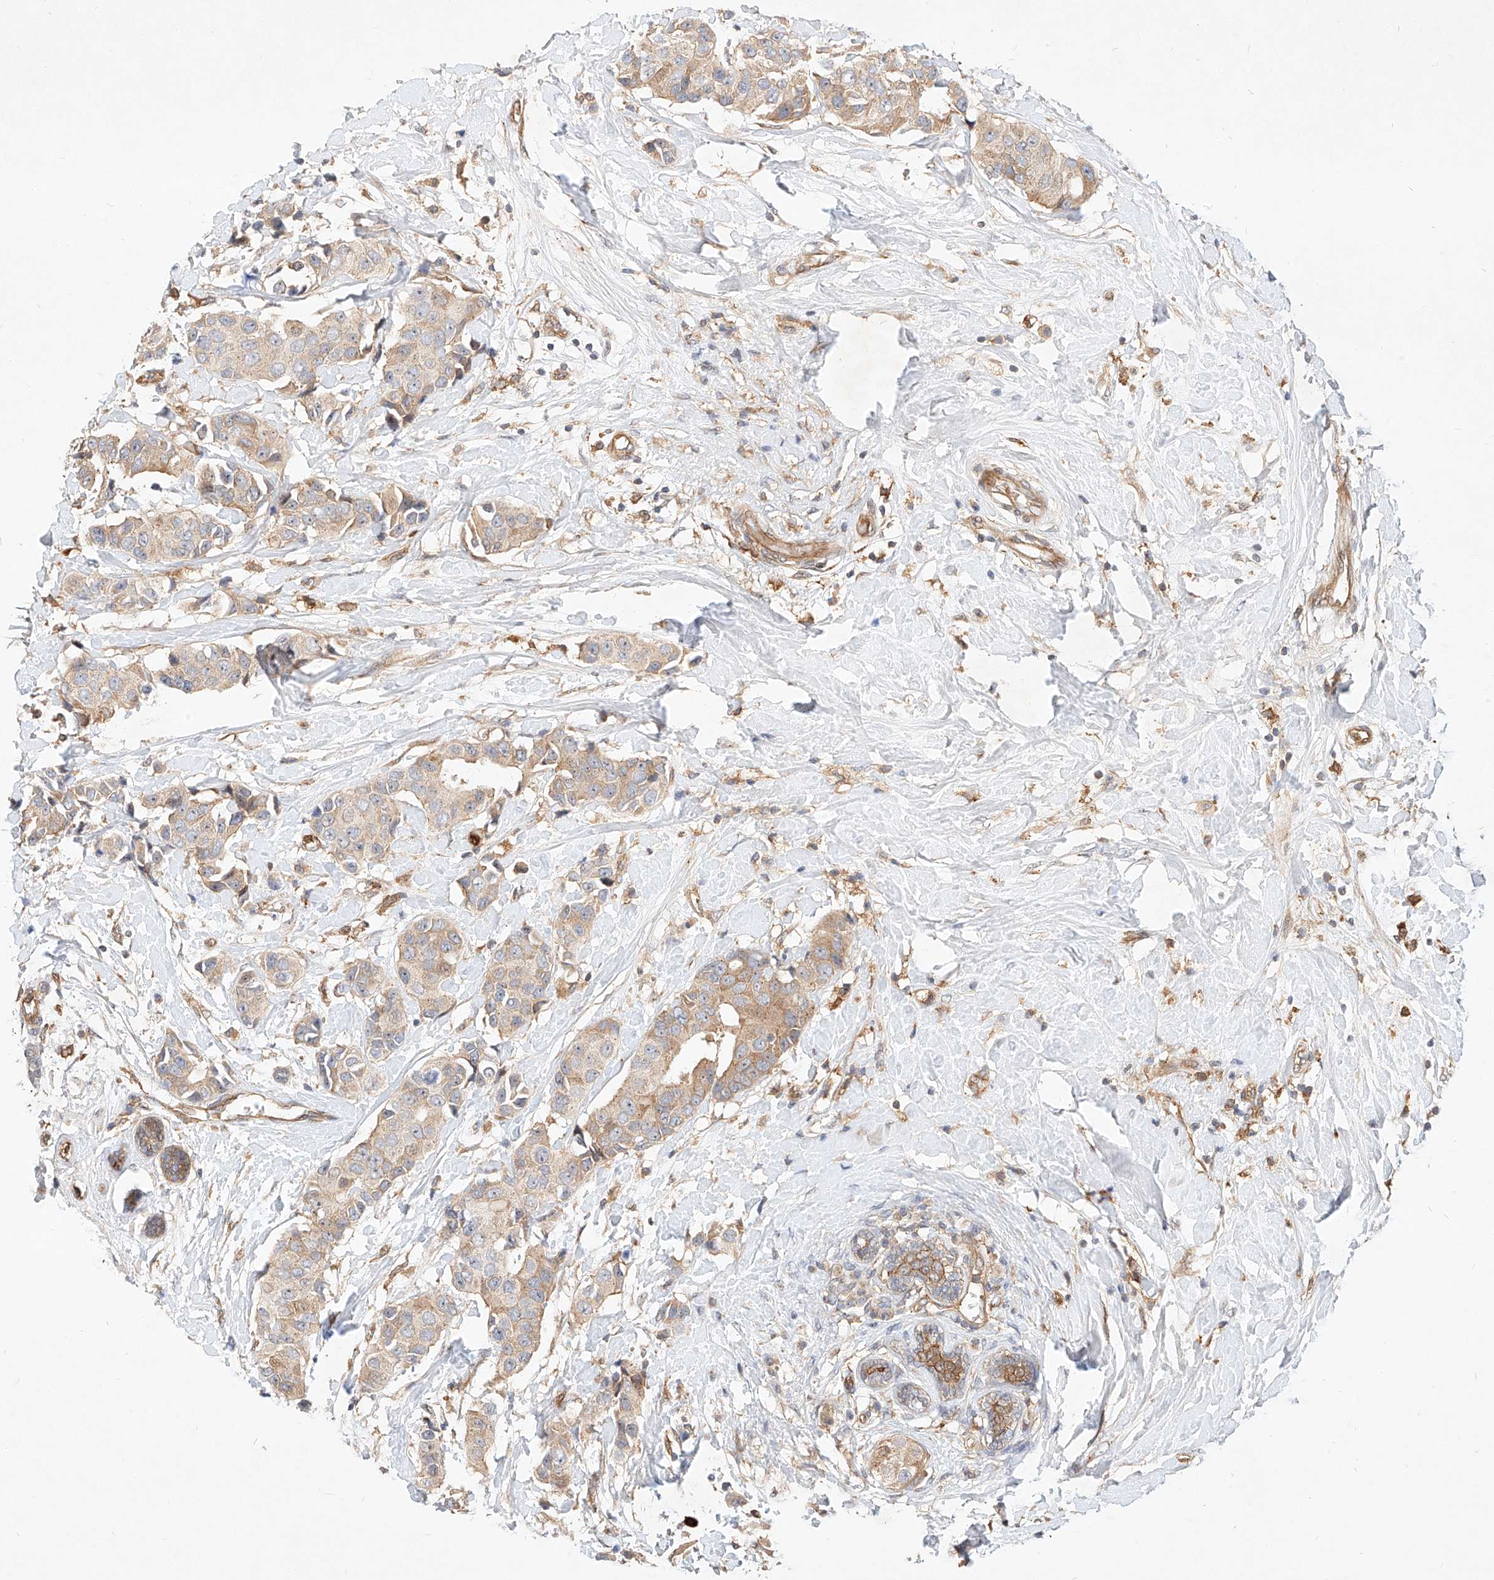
{"staining": {"intensity": "weak", "quantity": ">75%", "location": "cytoplasmic/membranous"}, "tissue": "breast cancer", "cell_type": "Tumor cells", "image_type": "cancer", "snomed": [{"axis": "morphology", "description": "Normal tissue, NOS"}, {"axis": "morphology", "description": "Duct carcinoma"}, {"axis": "topography", "description": "Breast"}], "caption": "The immunohistochemical stain highlights weak cytoplasmic/membranous expression in tumor cells of breast cancer tissue.", "gene": "NFAM1", "patient": {"sex": "female", "age": 39}}